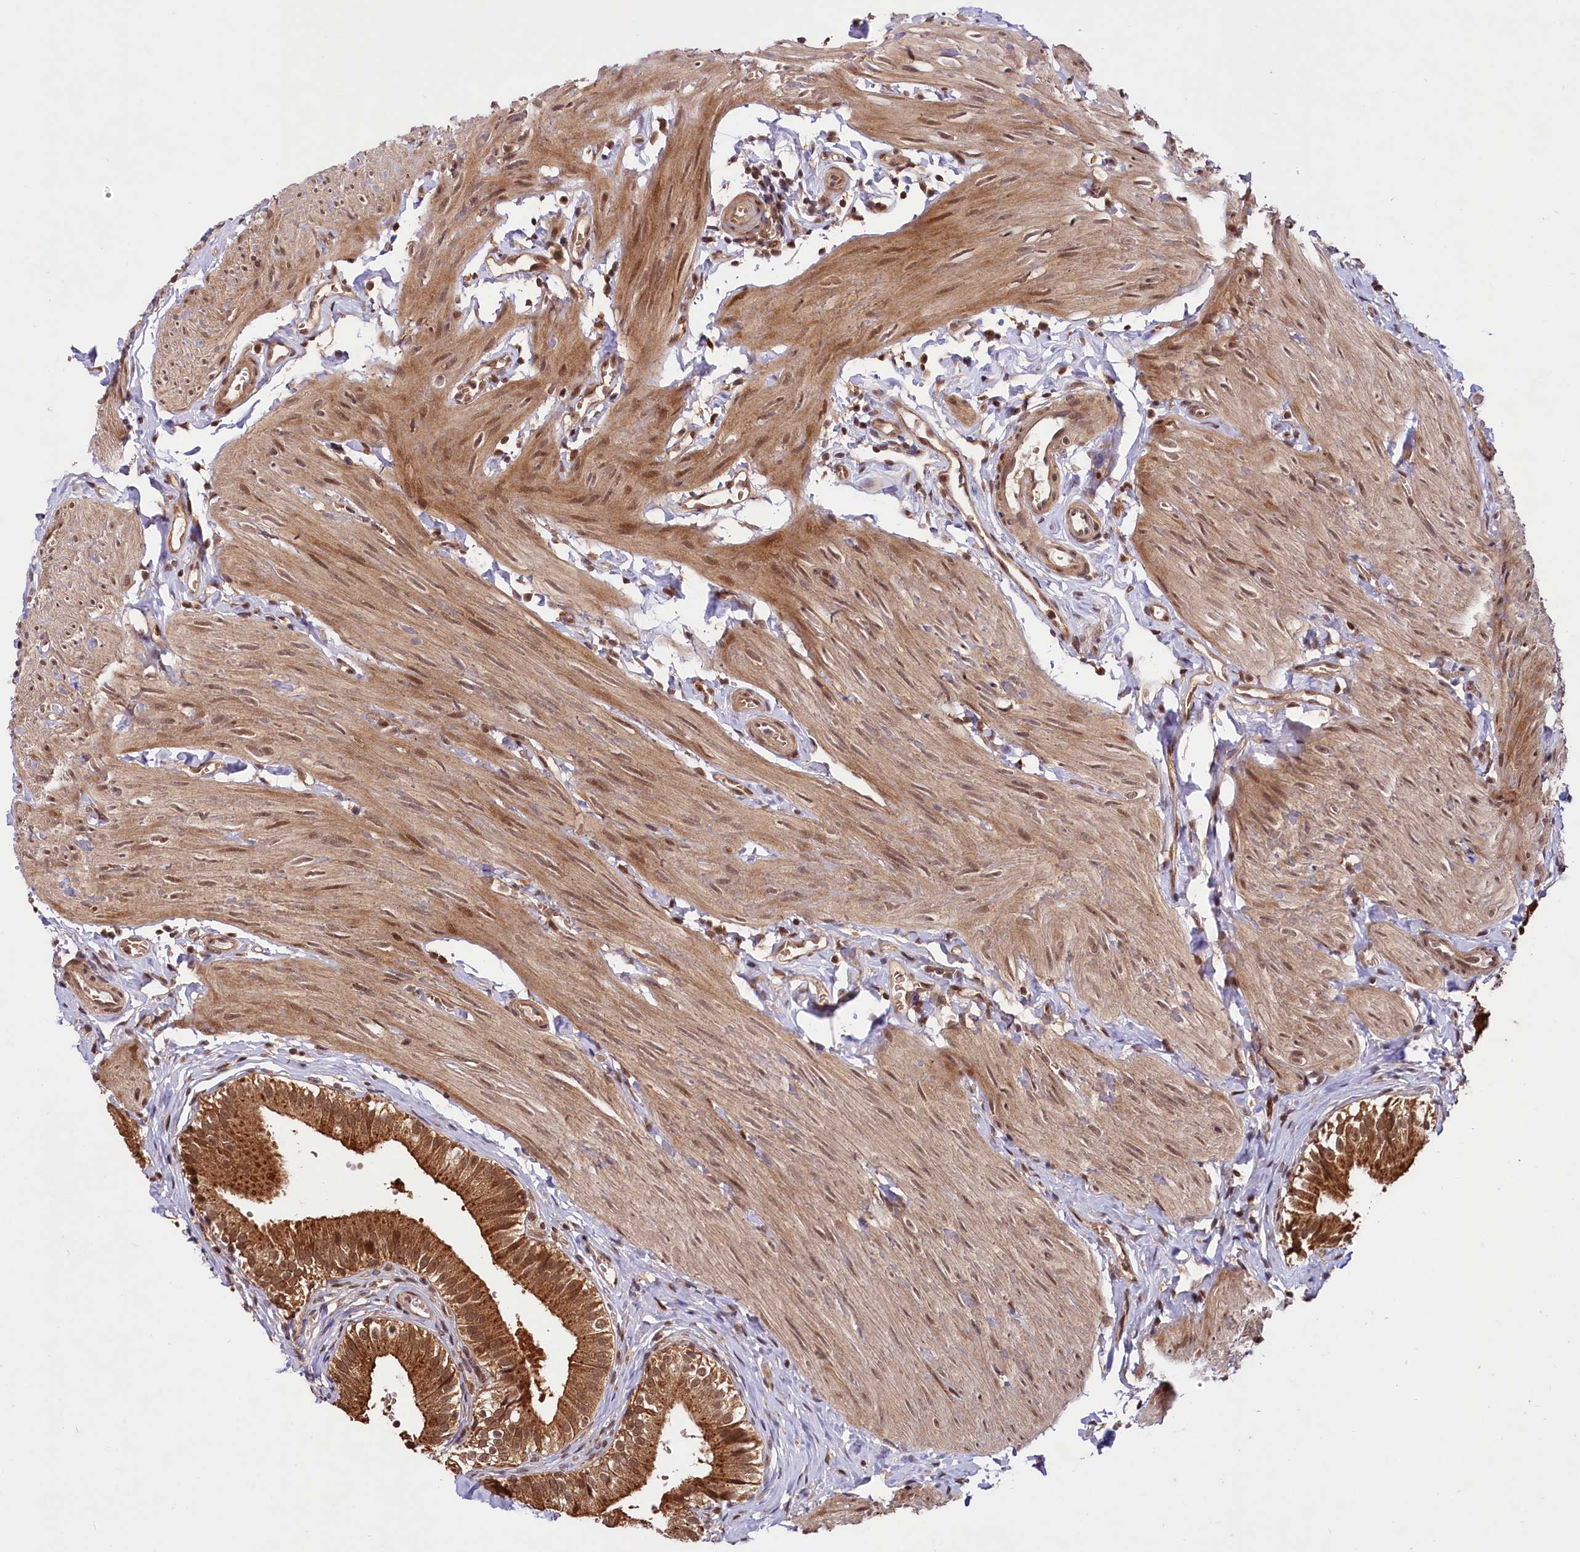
{"staining": {"intensity": "strong", "quantity": ">75%", "location": "cytoplasmic/membranous,nuclear"}, "tissue": "gallbladder", "cell_type": "Glandular cells", "image_type": "normal", "snomed": [{"axis": "morphology", "description": "Normal tissue, NOS"}, {"axis": "topography", "description": "Gallbladder"}], "caption": "Protein expression analysis of unremarkable gallbladder displays strong cytoplasmic/membranous,nuclear staining in approximately >75% of glandular cells. The staining was performed using DAB to visualize the protein expression in brown, while the nuclei were stained in blue with hematoxylin (Magnification: 20x).", "gene": "UBE3A", "patient": {"sex": "female", "age": 47}}